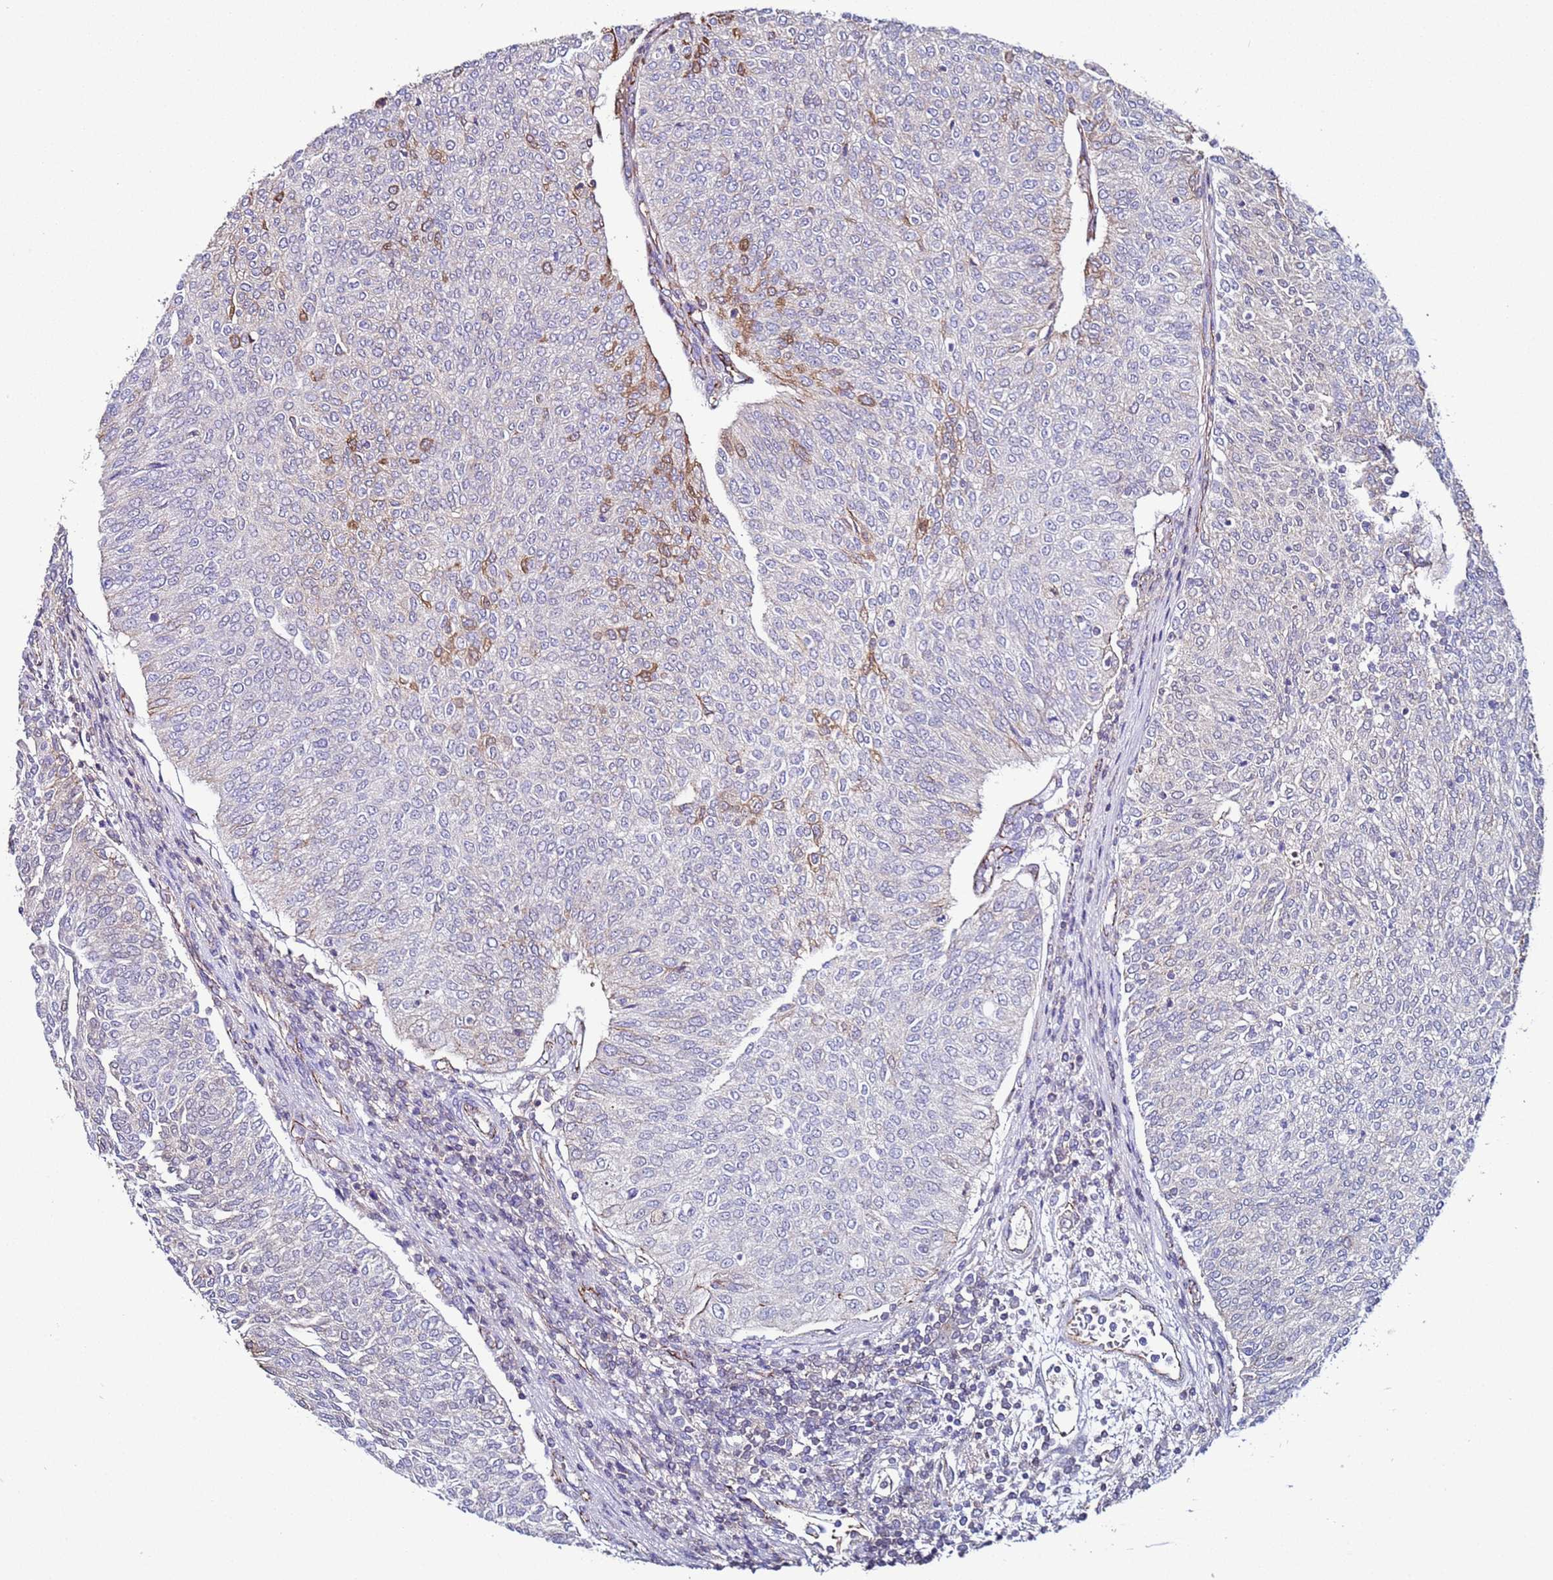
{"staining": {"intensity": "moderate", "quantity": "25%-75%", "location": "cytoplasmic/membranous"}, "tissue": "urothelial cancer", "cell_type": "Tumor cells", "image_type": "cancer", "snomed": [{"axis": "morphology", "description": "Urothelial carcinoma, High grade"}, {"axis": "topography", "description": "Urinary bladder"}], "caption": "This is an image of immunohistochemistry staining of urothelial cancer, which shows moderate expression in the cytoplasmic/membranous of tumor cells.", "gene": "TENM3", "patient": {"sex": "female", "age": 79}}